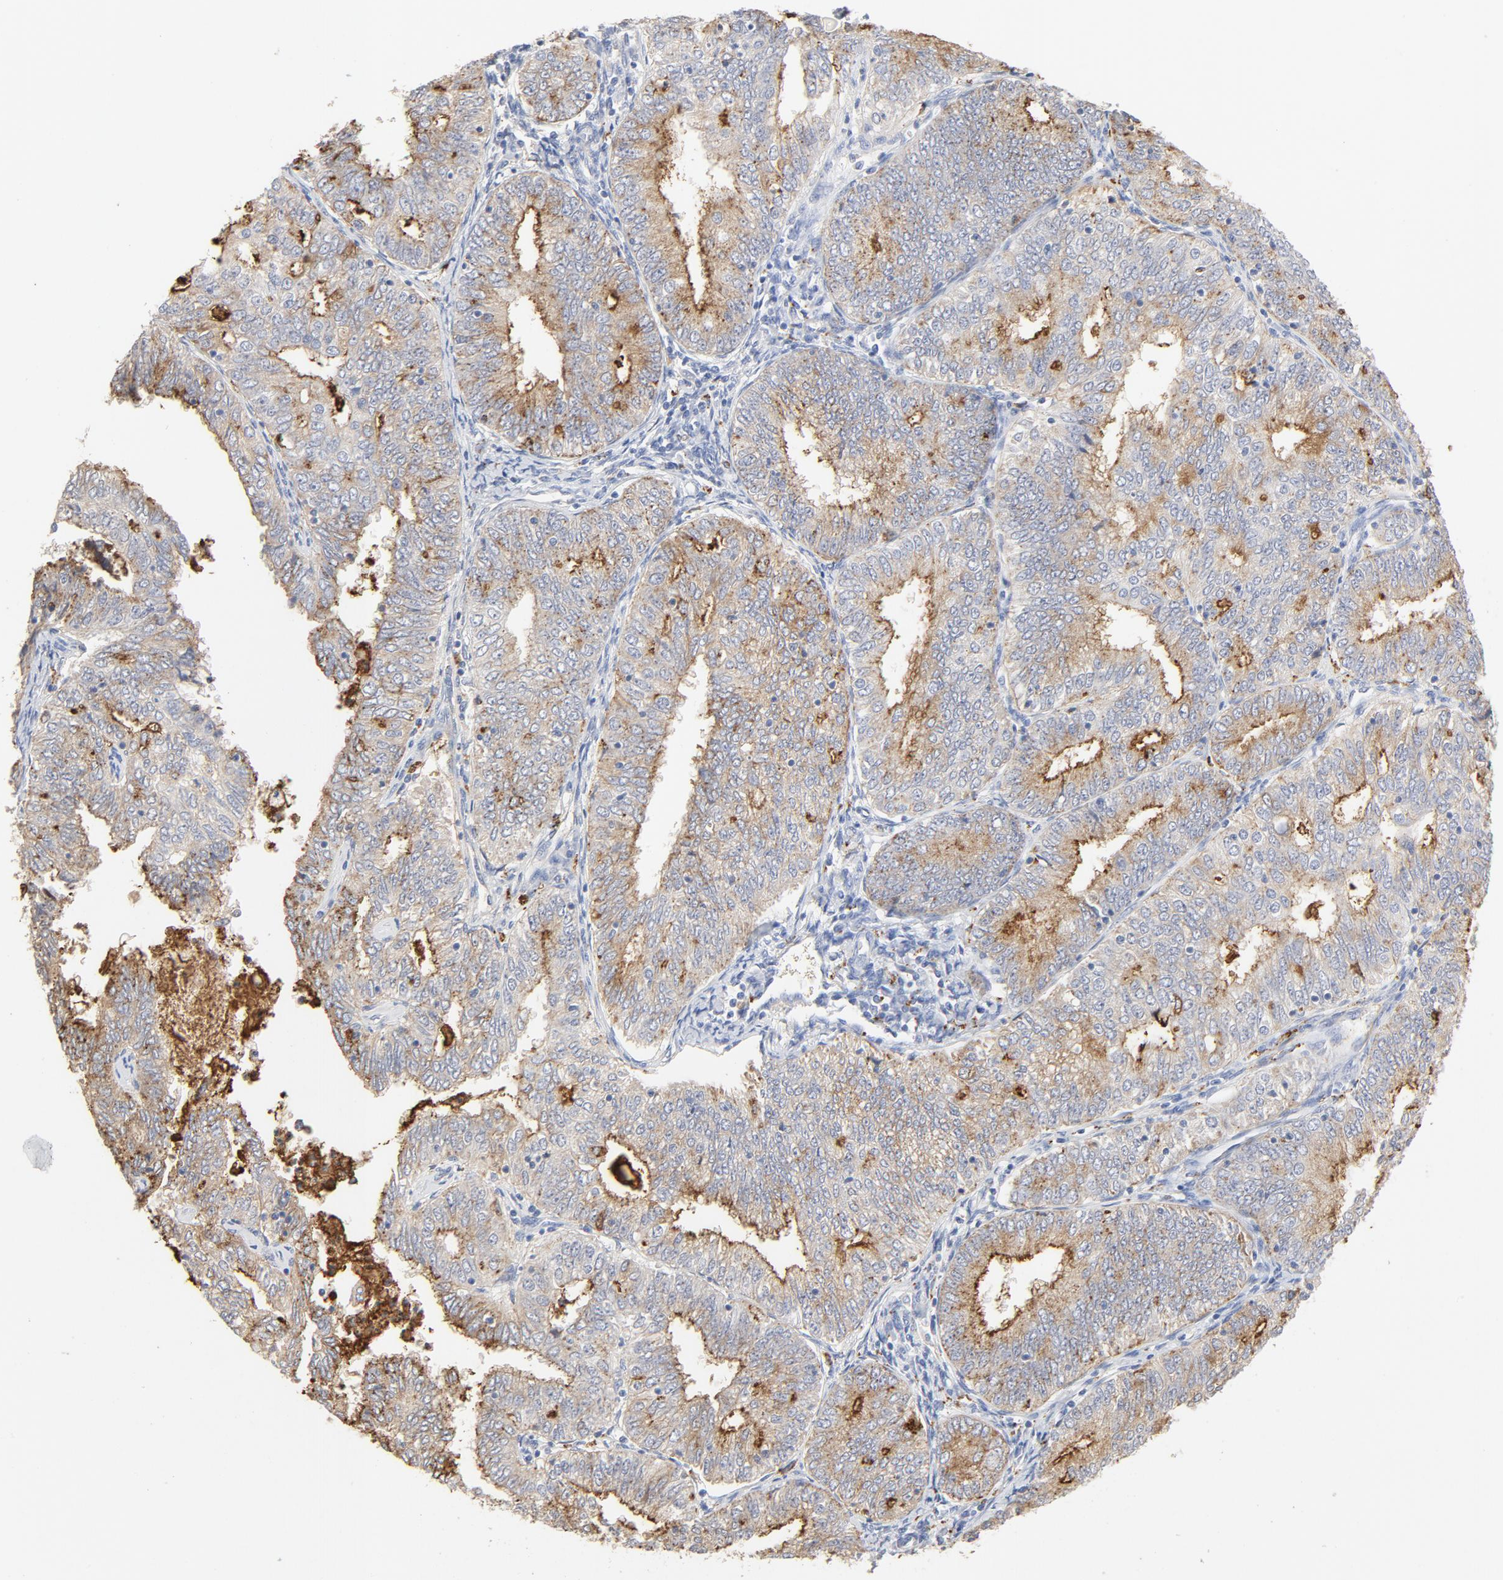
{"staining": {"intensity": "moderate", "quantity": "25%-75%", "location": "cytoplasmic/membranous"}, "tissue": "endometrial cancer", "cell_type": "Tumor cells", "image_type": "cancer", "snomed": [{"axis": "morphology", "description": "Adenocarcinoma, NOS"}, {"axis": "topography", "description": "Endometrium"}], "caption": "Immunohistochemistry histopathology image of neoplastic tissue: endometrial cancer stained using immunohistochemistry (IHC) reveals medium levels of moderate protein expression localized specifically in the cytoplasmic/membranous of tumor cells, appearing as a cytoplasmic/membranous brown color.", "gene": "MAGEB17", "patient": {"sex": "female", "age": 69}}